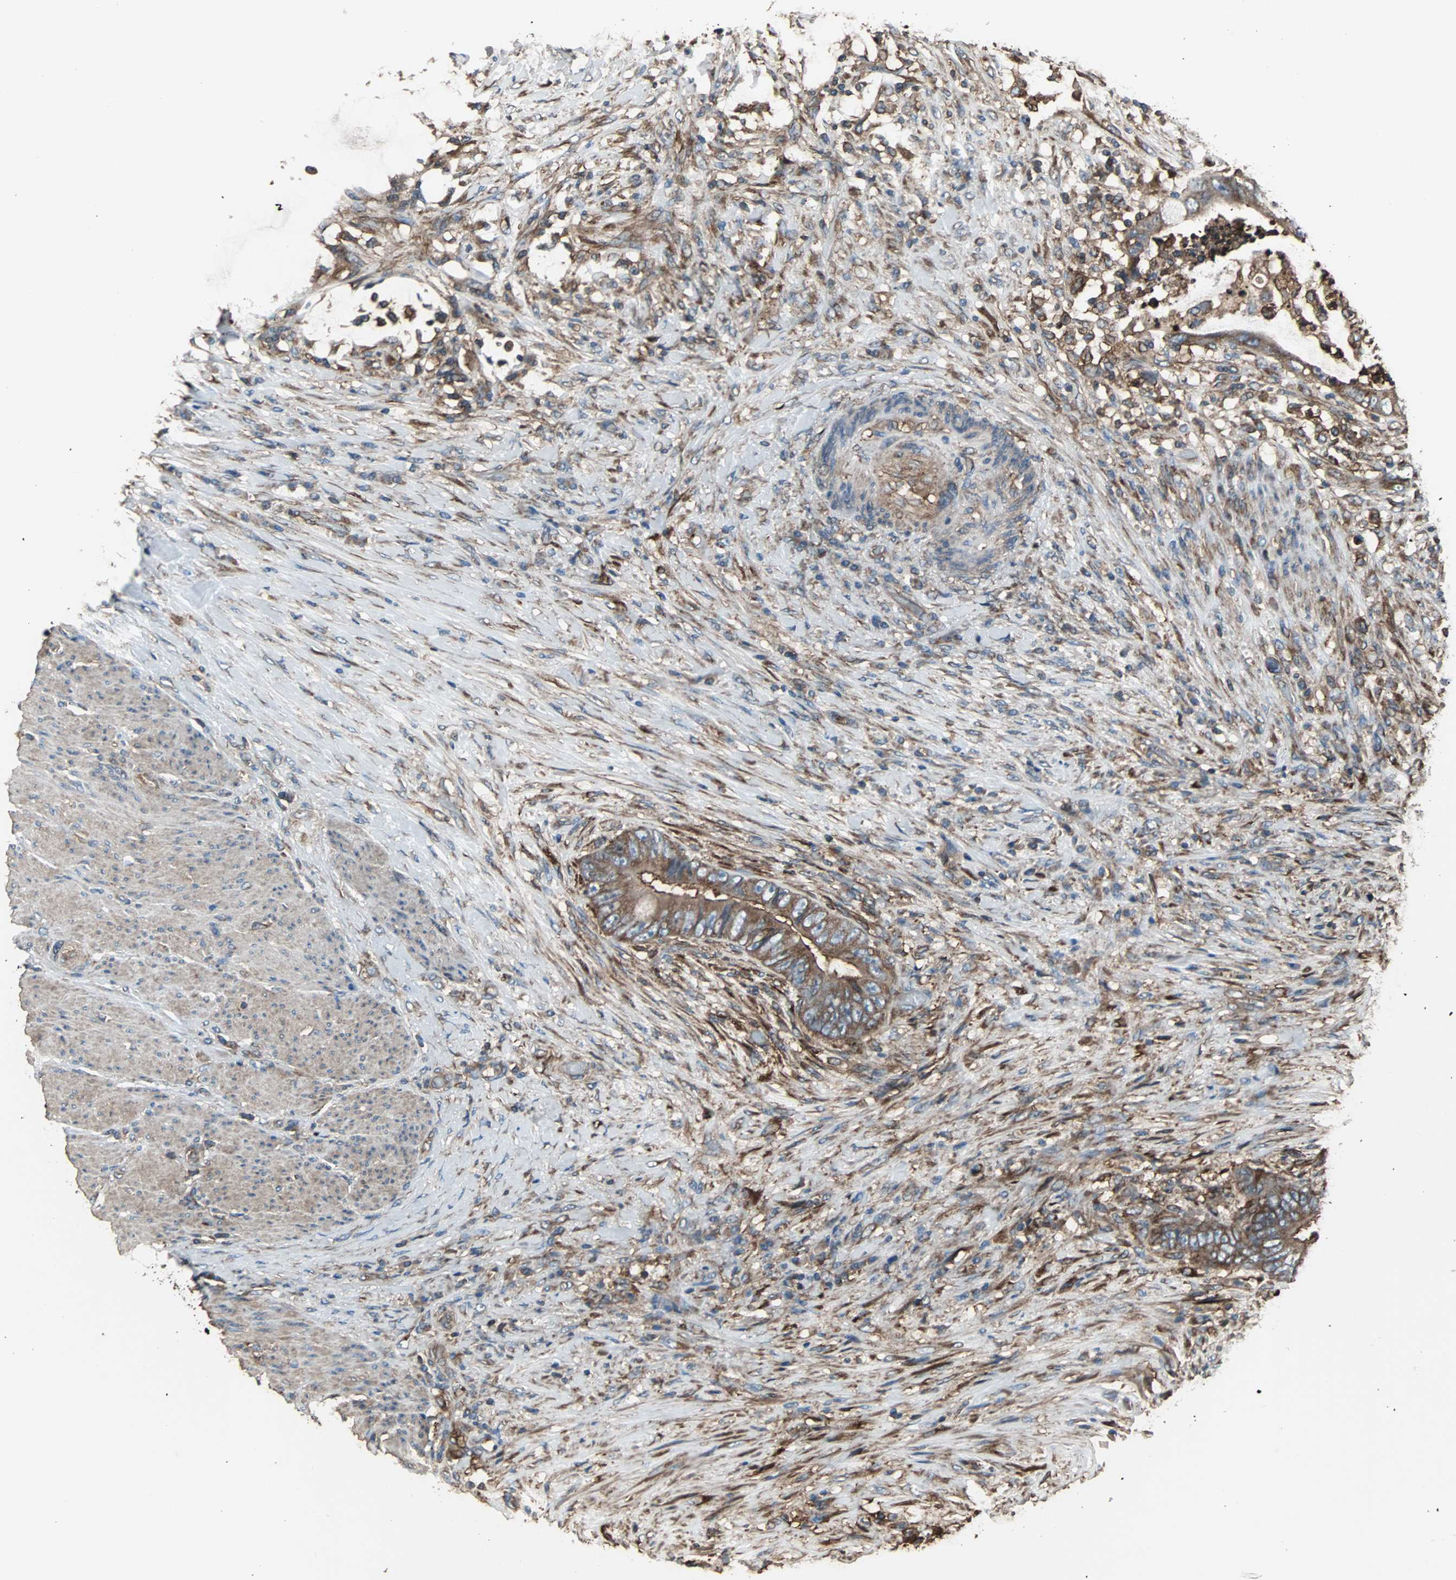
{"staining": {"intensity": "moderate", "quantity": ">75%", "location": "cytoplasmic/membranous"}, "tissue": "colorectal cancer", "cell_type": "Tumor cells", "image_type": "cancer", "snomed": [{"axis": "morphology", "description": "Adenocarcinoma, NOS"}, {"axis": "topography", "description": "Rectum"}], "caption": "Immunohistochemical staining of human colorectal adenocarcinoma exhibits moderate cytoplasmic/membranous protein positivity in approximately >75% of tumor cells.", "gene": "ACTN1", "patient": {"sex": "female", "age": 77}}